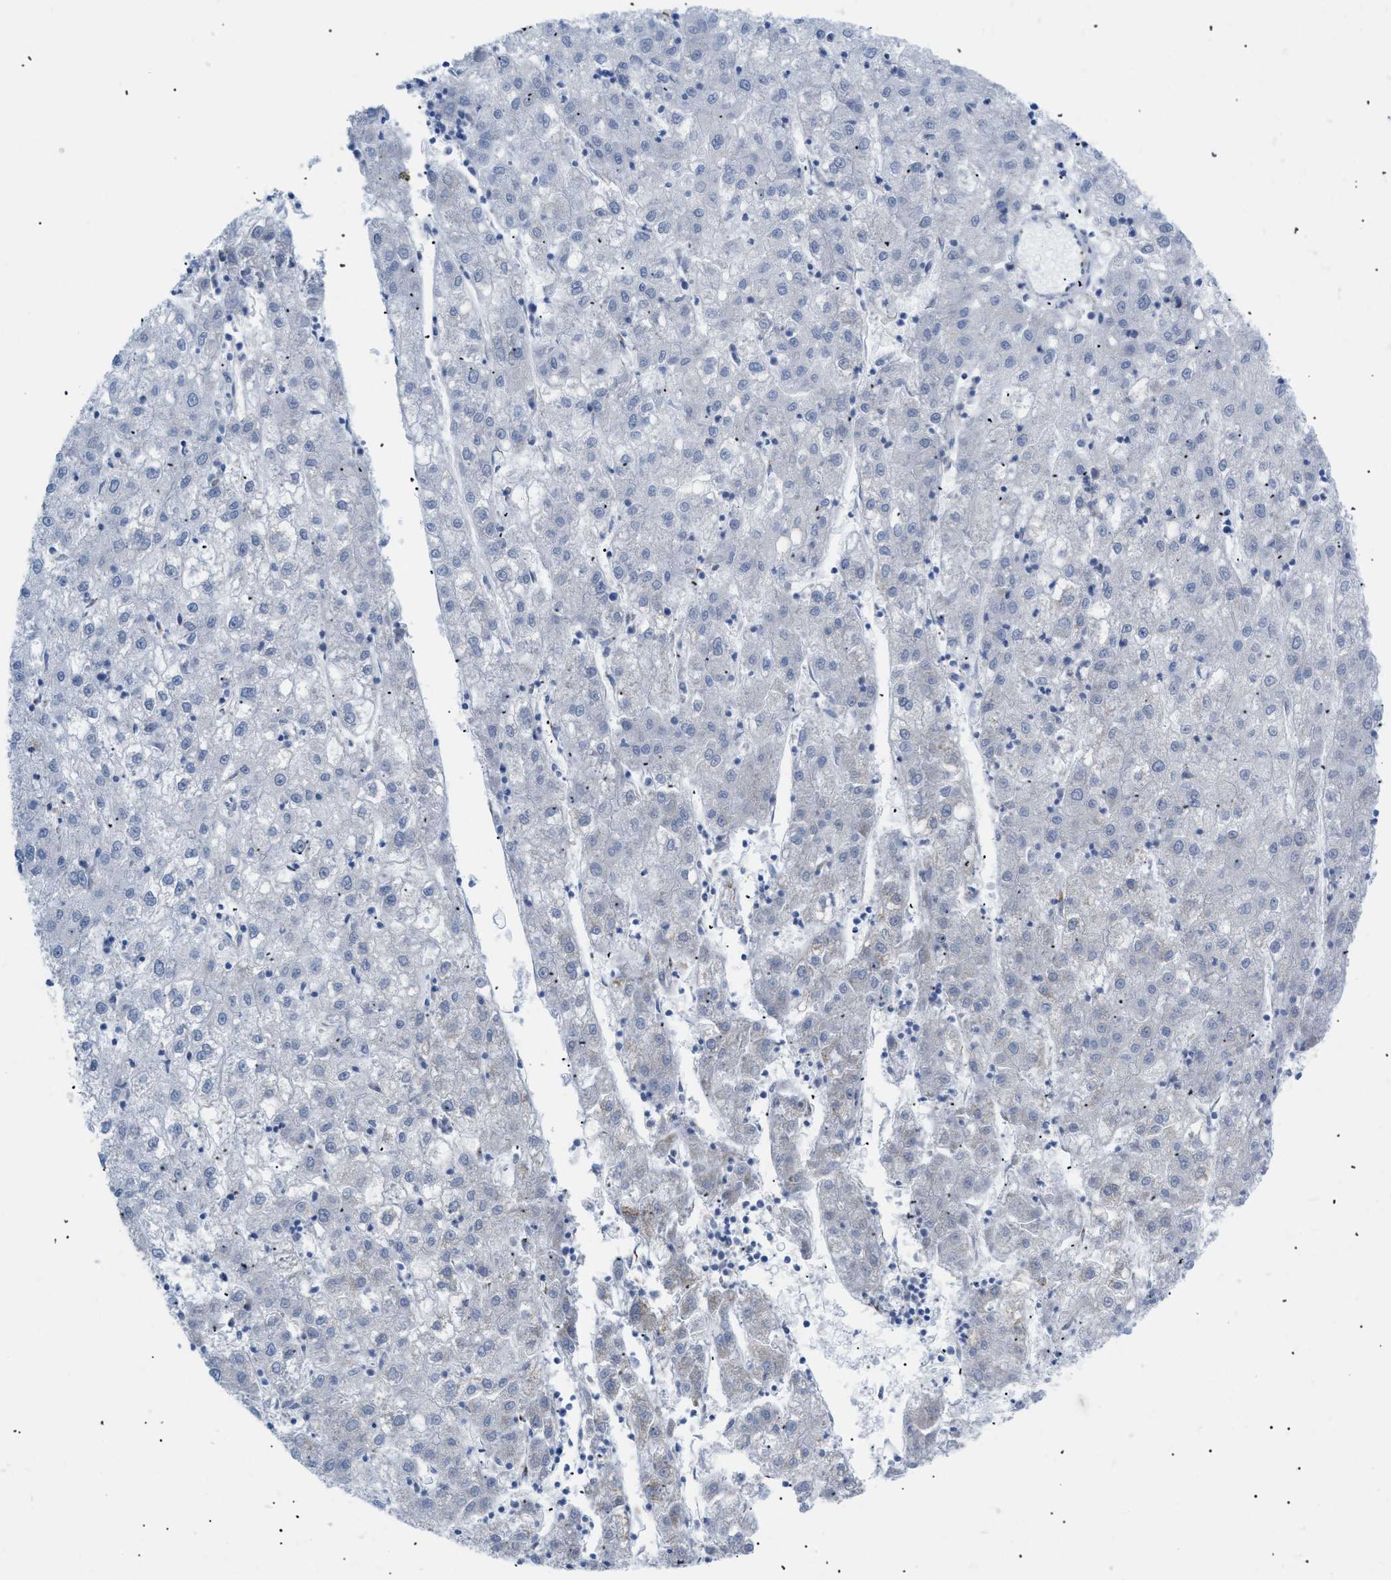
{"staining": {"intensity": "negative", "quantity": "none", "location": "none"}, "tissue": "liver cancer", "cell_type": "Tumor cells", "image_type": "cancer", "snomed": [{"axis": "morphology", "description": "Carcinoma, Hepatocellular, NOS"}, {"axis": "topography", "description": "Liver"}], "caption": "An image of liver hepatocellular carcinoma stained for a protein exhibits no brown staining in tumor cells. (DAB immunohistochemistry visualized using brightfield microscopy, high magnification).", "gene": "TMEM17", "patient": {"sex": "male", "age": 72}}